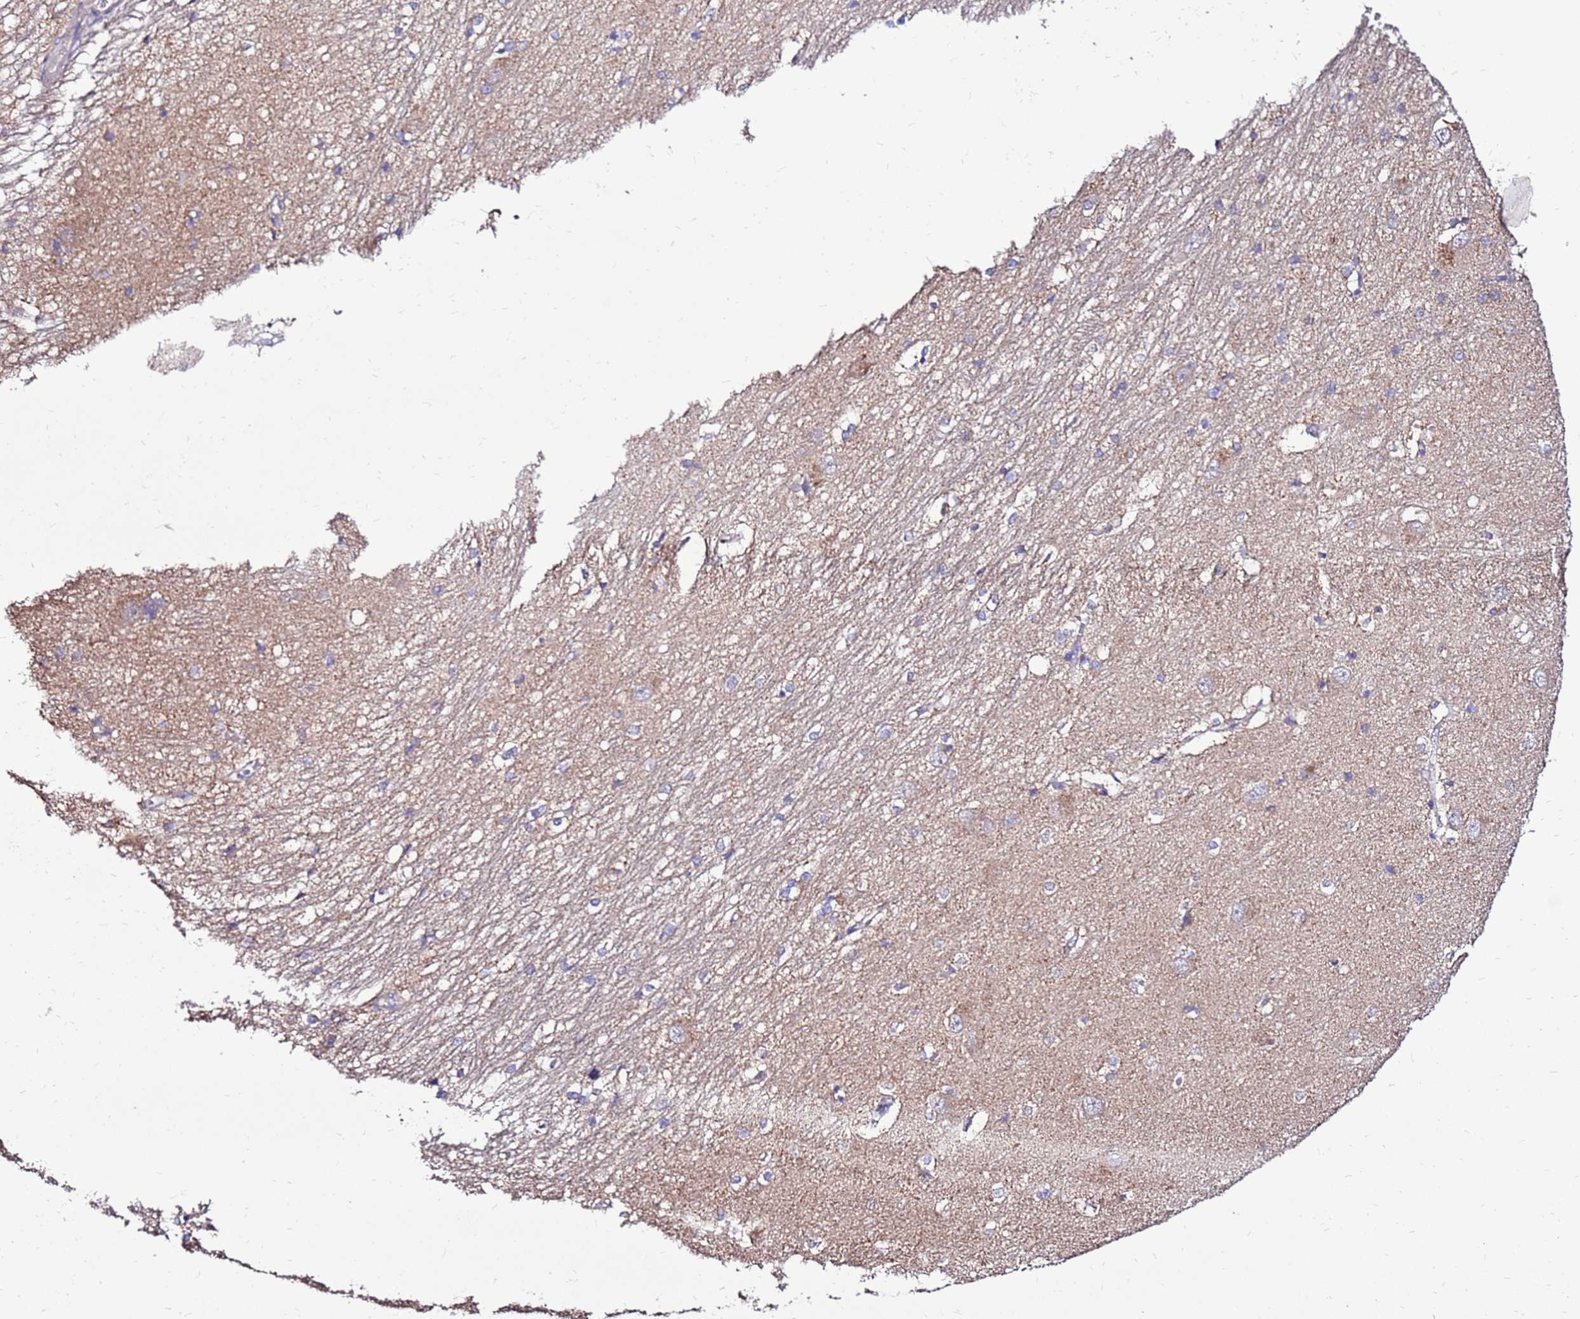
{"staining": {"intensity": "weak", "quantity": "25%-75%", "location": "cytoplasmic/membranous"}, "tissue": "caudate", "cell_type": "Glial cells", "image_type": "normal", "snomed": [{"axis": "morphology", "description": "Normal tissue, NOS"}, {"axis": "topography", "description": "Lateral ventricle wall"}], "caption": "Immunohistochemical staining of unremarkable caudate exhibits 25%-75% levels of weak cytoplasmic/membranous protein positivity in about 25%-75% of glial cells. (DAB = brown stain, brightfield microscopy at high magnification).", "gene": "SPSB3", "patient": {"sex": "male", "age": 37}}